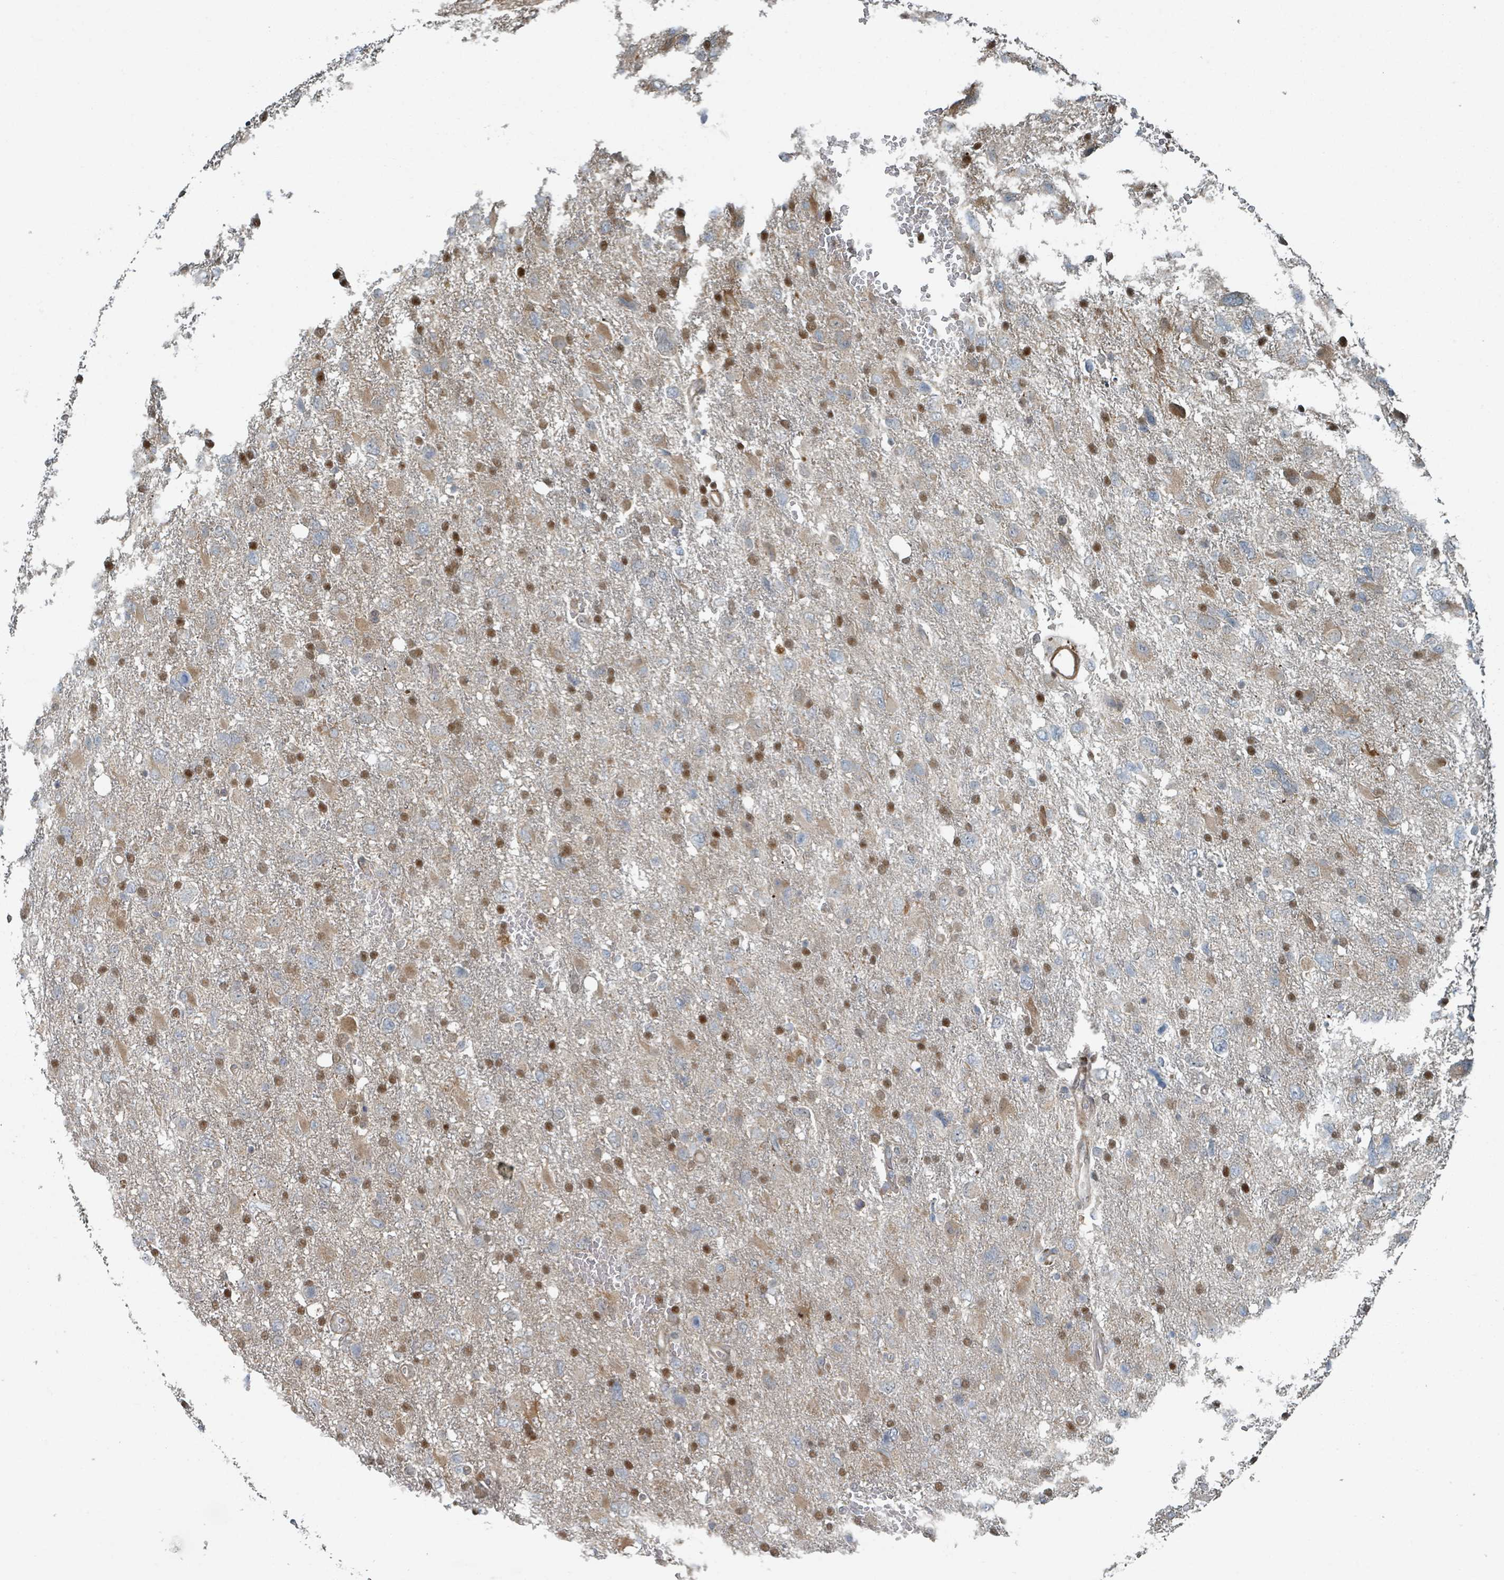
{"staining": {"intensity": "moderate", "quantity": "25%-75%", "location": "nuclear"}, "tissue": "glioma", "cell_type": "Tumor cells", "image_type": "cancer", "snomed": [{"axis": "morphology", "description": "Glioma, malignant, High grade"}, {"axis": "topography", "description": "Brain"}], "caption": "The micrograph reveals staining of malignant glioma (high-grade), revealing moderate nuclear protein staining (brown color) within tumor cells.", "gene": "RHPN2", "patient": {"sex": "male", "age": 61}}